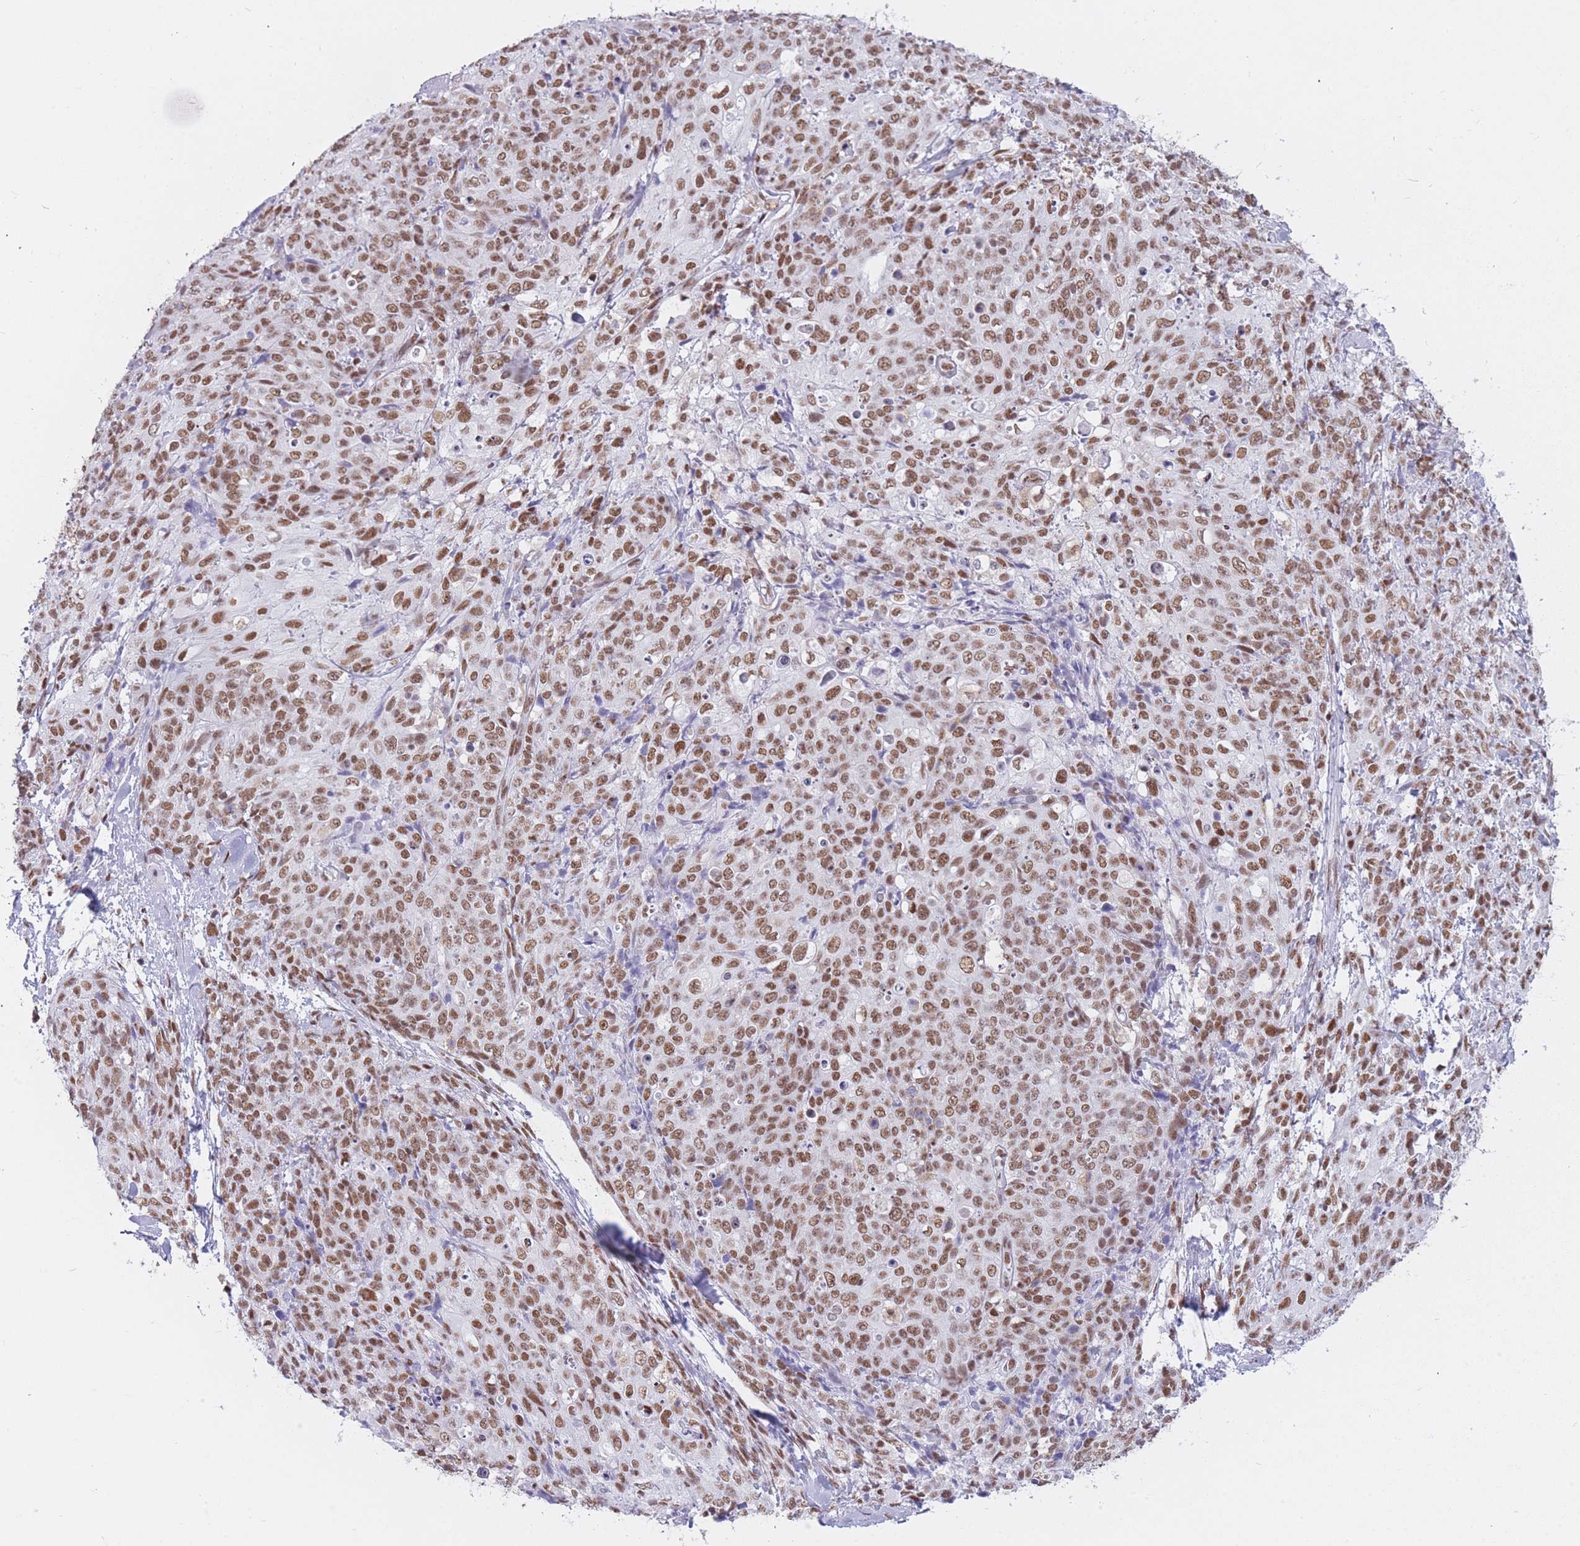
{"staining": {"intensity": "moderate", "quantity": ">75%", "location": "nuclear"}, "tissue": "skin cancer", "cell_type": "Tumor cells", "image_type": "cancer", "snomed": [{"axis": "morphology", "description": "Squamous cell carcinoma, NOS"}, {"axis": "topography", "description": "Skin"}, {"axis": "topography", "description": "Vulva"}], "caption": "This micrograph shows immunohistochemistry (IHC) staining of human skin cancer (squamous cell carcinoma), with medium moderate nuclear expression in approximately >75% of tumor cells.", "gene": "HNRNPUL1", "patient": {"sex": "female", "age": 85}}